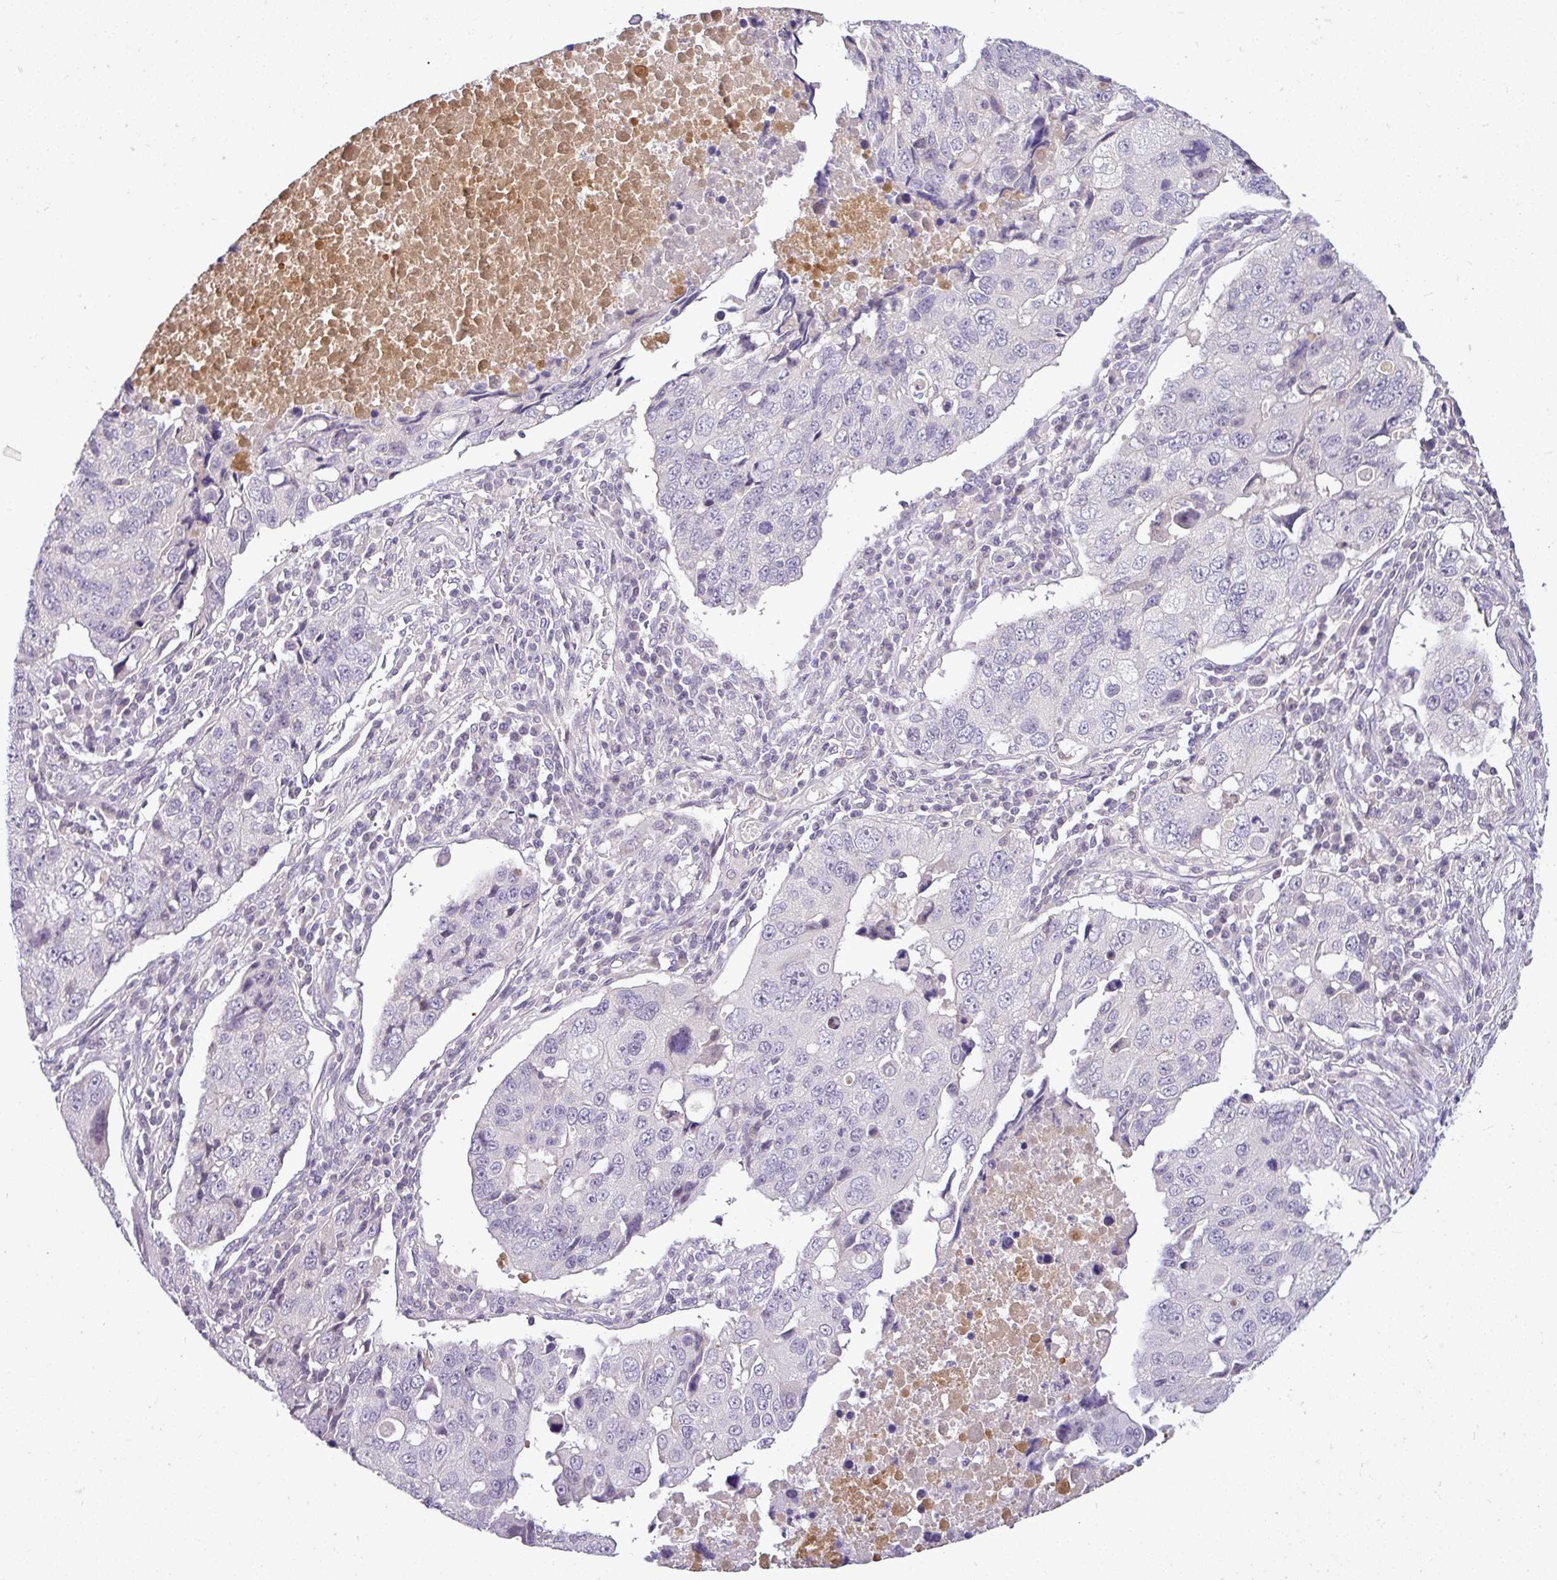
{"staining": {"intensity": "negative", "quantity": "none", "location": "none"}, "tissue": "lung cancer", "cell_type": "Tumor cells", "image_type": "cancer", "snomed": [{"axis": "morphology", "description": "Squamous cell carcinoma, NOS"}, {"axis": "topography", "description": "Lung"}], "caption": "An image of squamous cell carcinoma (lung) stained for a protein reveals no brown staining in tumor cells. Nuclei are stained in blue.", "gene": "APOM", "patient": {"sex": "female", "age": 66}}